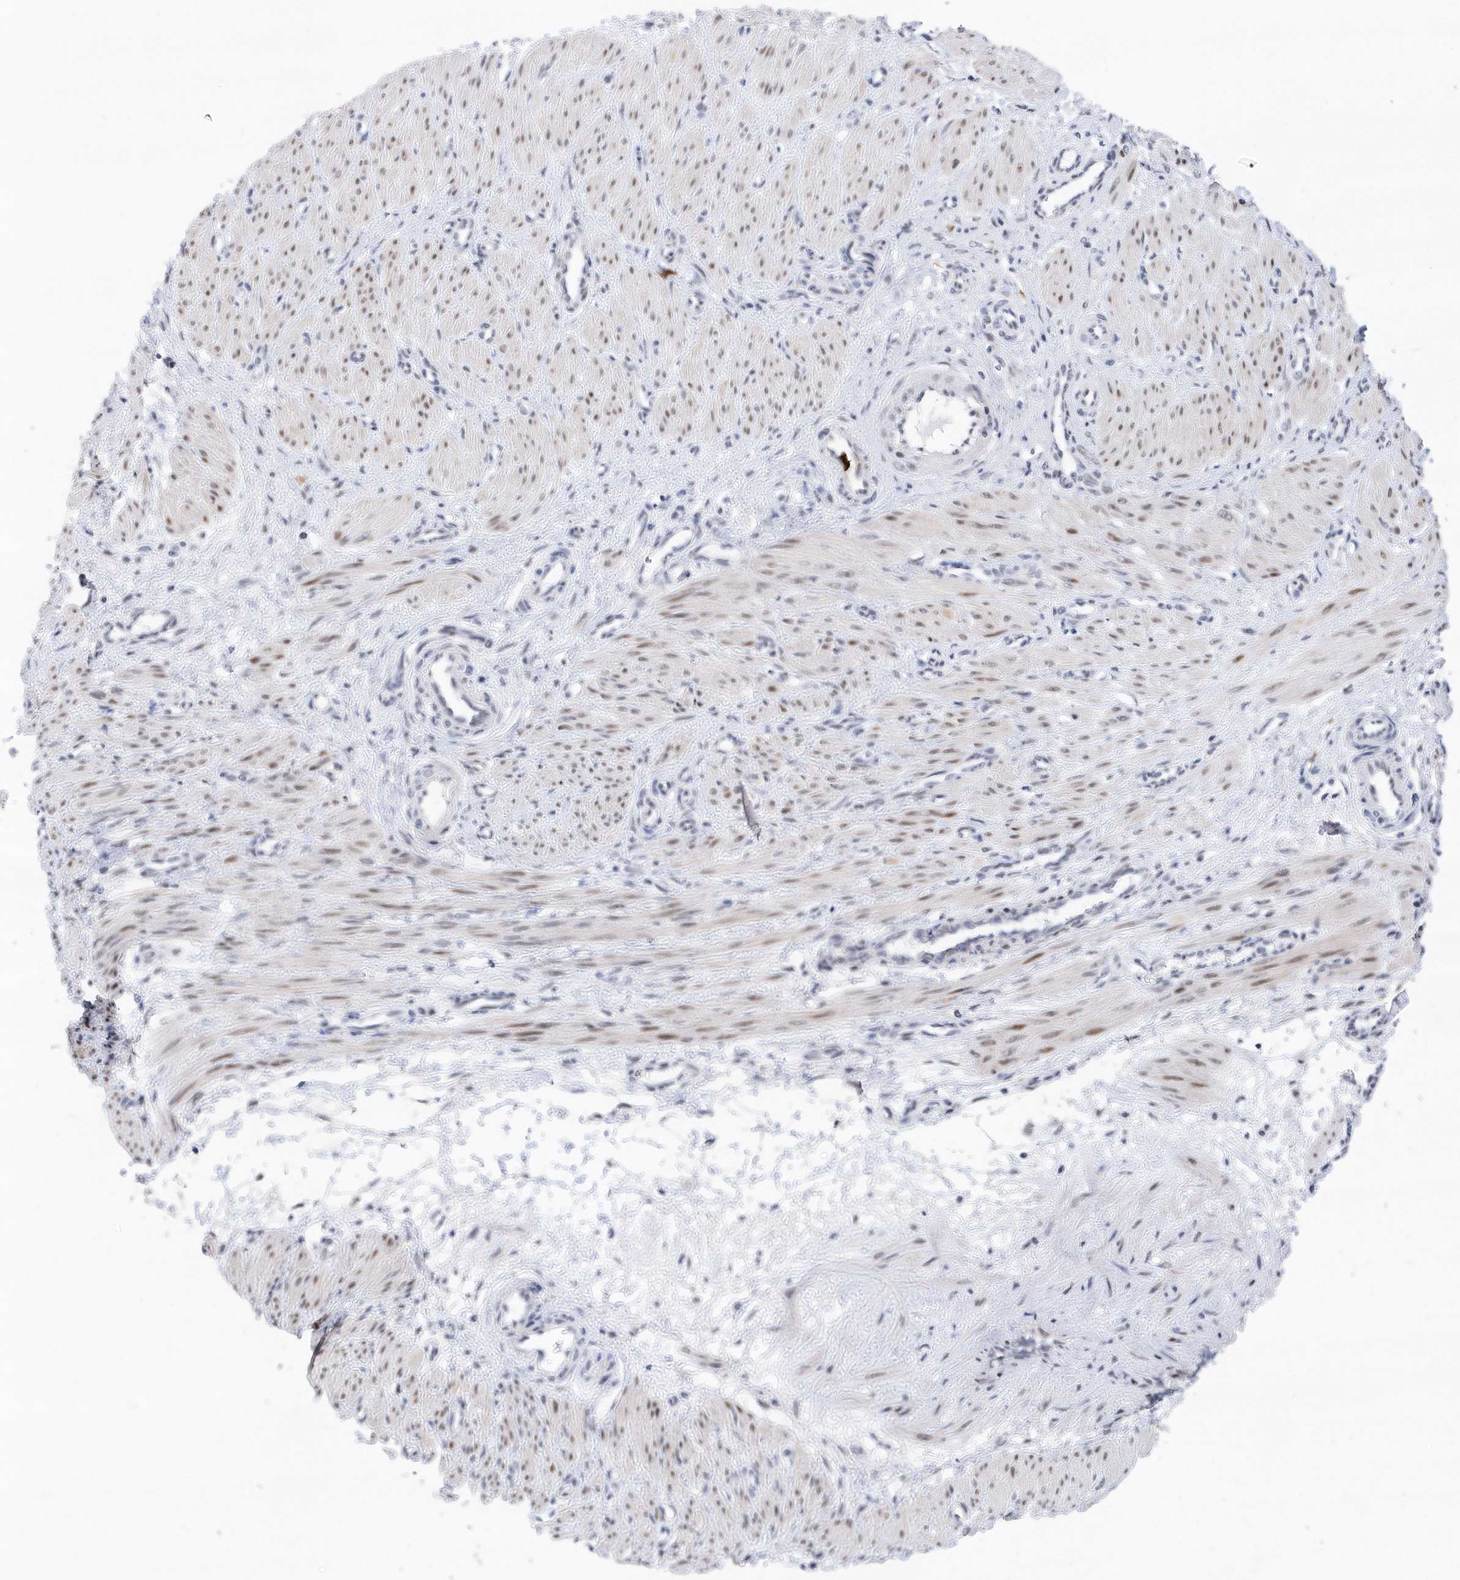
{"staining": {"intensity": "weak", "quantity": "25%-75%", "location": "nuclear"}, "tissue": "smooth muscle", "cell_type": "Smooth muscle cells", "image_type": "normal", "snomed": [{"axis": "morphology", "description": "Normal tissue, NOS"}, {"axis": "topography", "description": "Endometrium"}], "caption": "The photomicrograph exhibits immunohistochemical staining of normal smooth muscle. There is weak nuclear positivity is appreciated in approximately 25%-75% of smooth muscle cells. Immunohistochemistry stains the protein of interest in brown and the nuclei are stained blue.", "gene": "RPP30", "patient": {"sex": "female", "age": 33}}